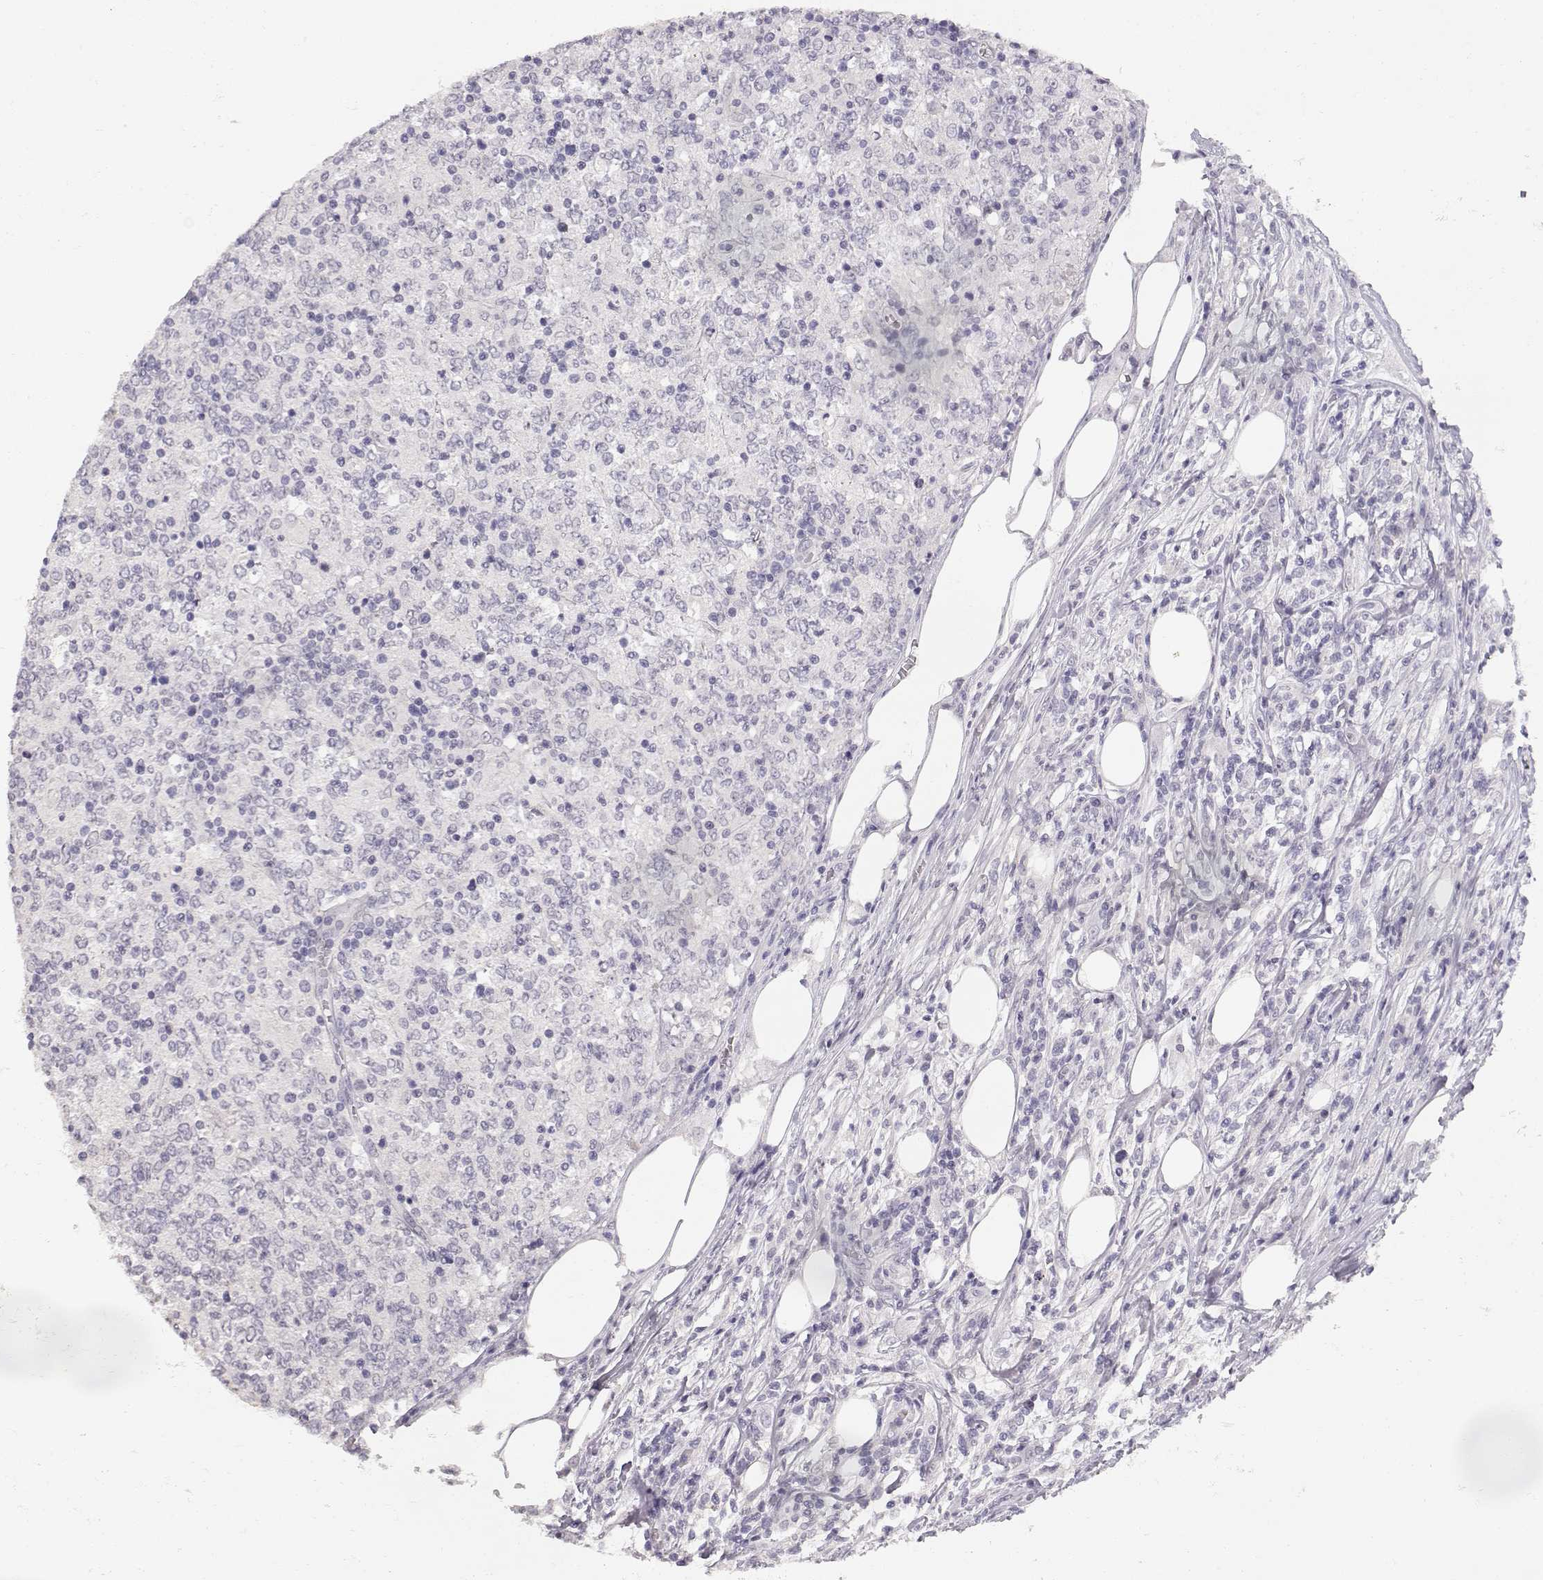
{"staining": {"intensity": "negative", "quantity": "none", "location": "none"}, "tissue": "lymphoma", "cell_type": "Tumor cells", "image_type": "cancer", "snomed": [{"axis": "morphology", "description": "Malignant lymphoma, non-Hodgkin's type, High grade"}, {"axis": "topography", "description": "Lymph node"}], "caption": "Immunohistochemistry (IHC) photomicrograph of neoplastic tissue: lymphoma stained with DAB (3,3'-diaminobenzidine) shows no significant protein expression in tumor cells.", "gene": "TPH2", "patient": {"sex": "female", "age": 84}}